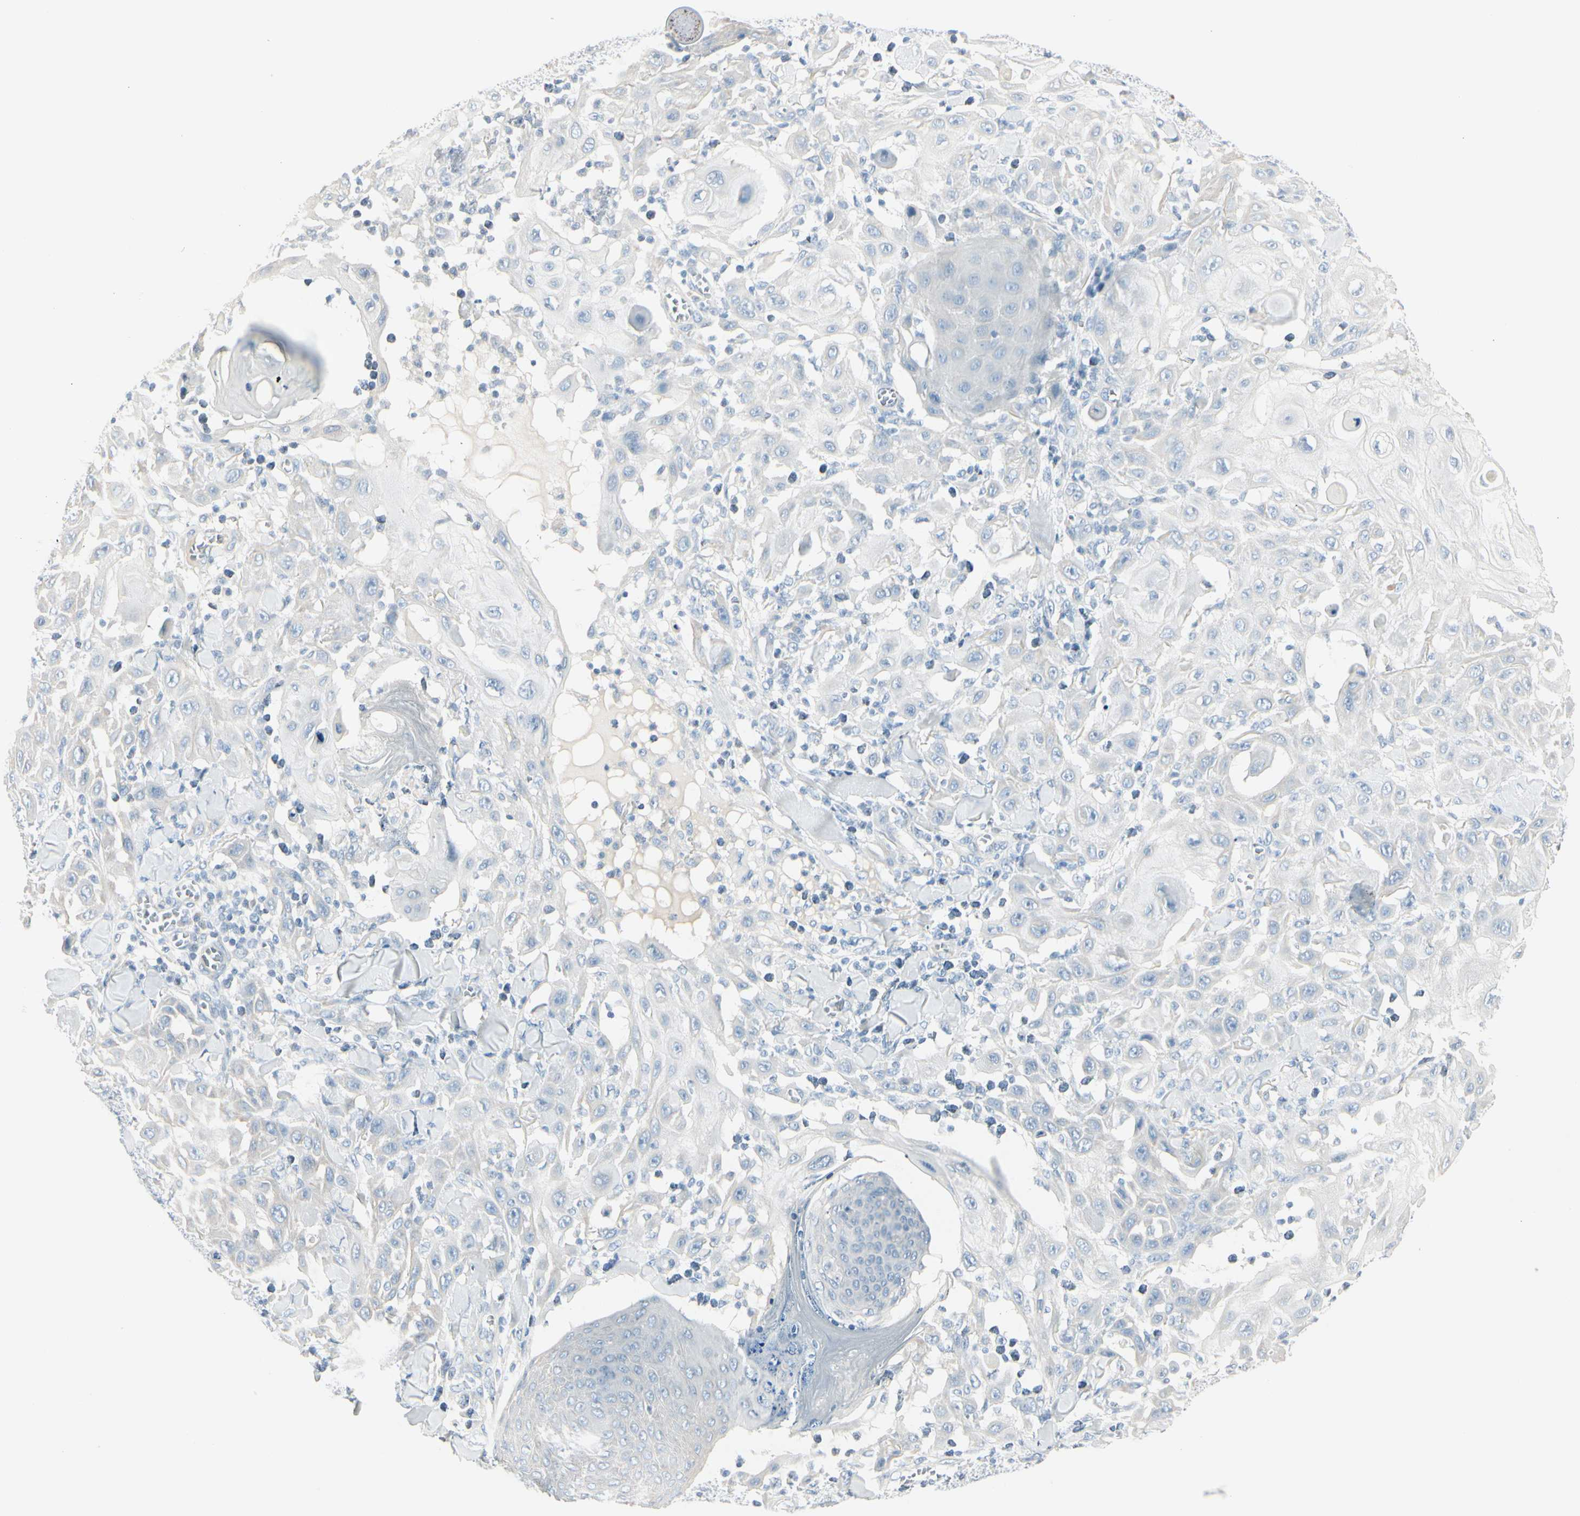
{"staining": {"intensity": "negative", "quantity": "none", "location": "none"}, "tissue": "skin cancer", "cell_type": "Tumor cells", "image_type": "cancer", "snomed": [{"axis": "morphology", "description": "Squamous cell carcinoma, NOS"}, {"axis": "topography", "description": "Skin"}], "caption": "Tumor cells show no significant protein positivity in skin cancer.", "gene": "CDHR5", "patient": {"sex": "male", "age": 24}}